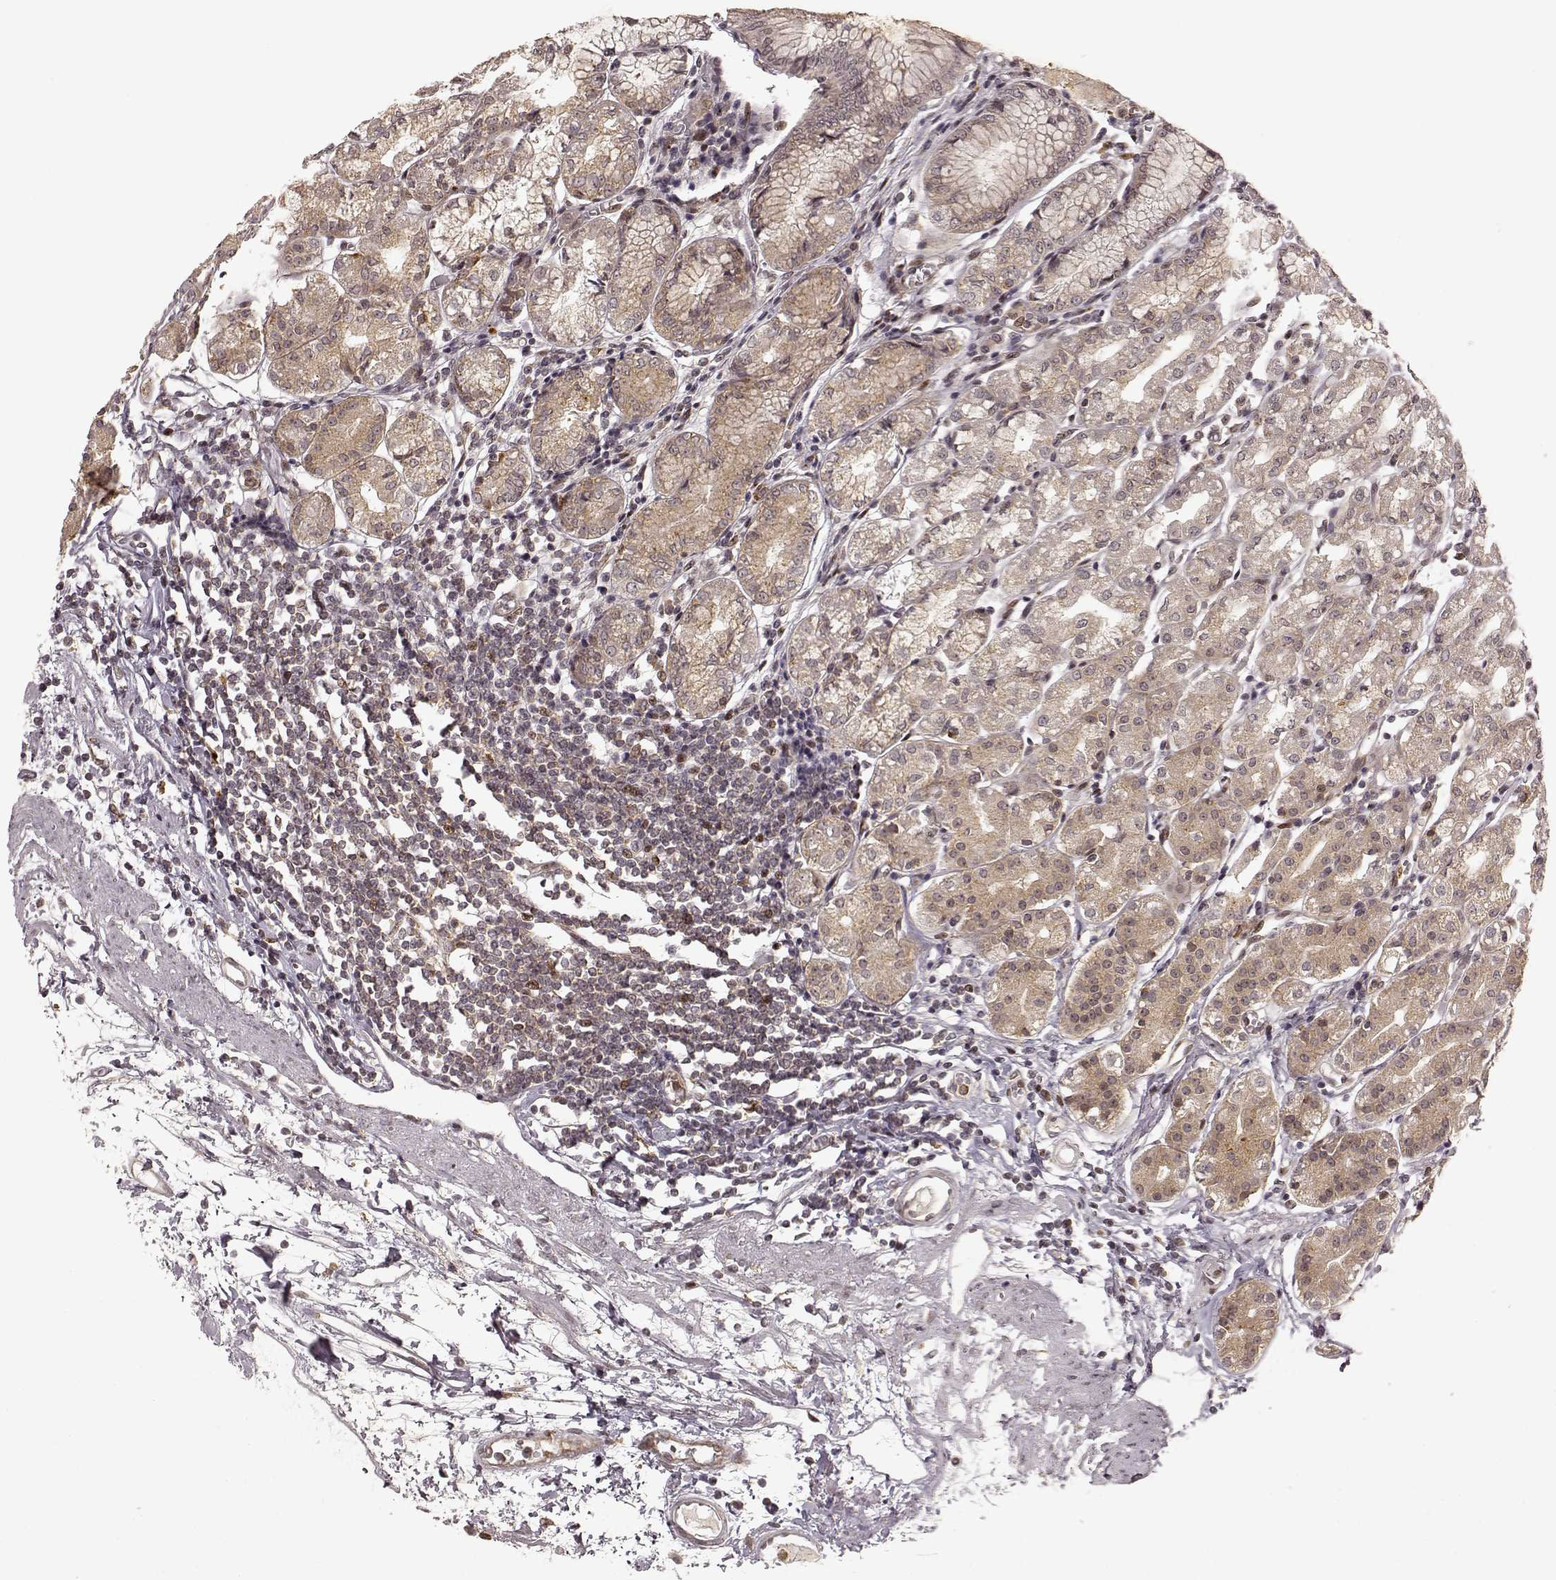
{"staining": {"intensity": "weak", "quantity": ">75%", "location": "cytoplasmic/membranous"}, "tissue": "stomach", "cell_type": "Glandular cells", "image_type": "normal", "snomed": [{"axis": "morphology", "description": "Normal tissue, NOS"}, {"axis": "topography", "description": "Skeletal muscle"}, {"axis": "topography", "description": "Stomach"}], "caption": "A micrograph of human stomach stained for a protein exhibits weak cytoplasmic/membranous brown staining in glandular cells. (DAB = brown stain, brightfield microscopy at high magnification).", "gene": "SLC12A9", "patient": {"sex": "female", "age": 57}}